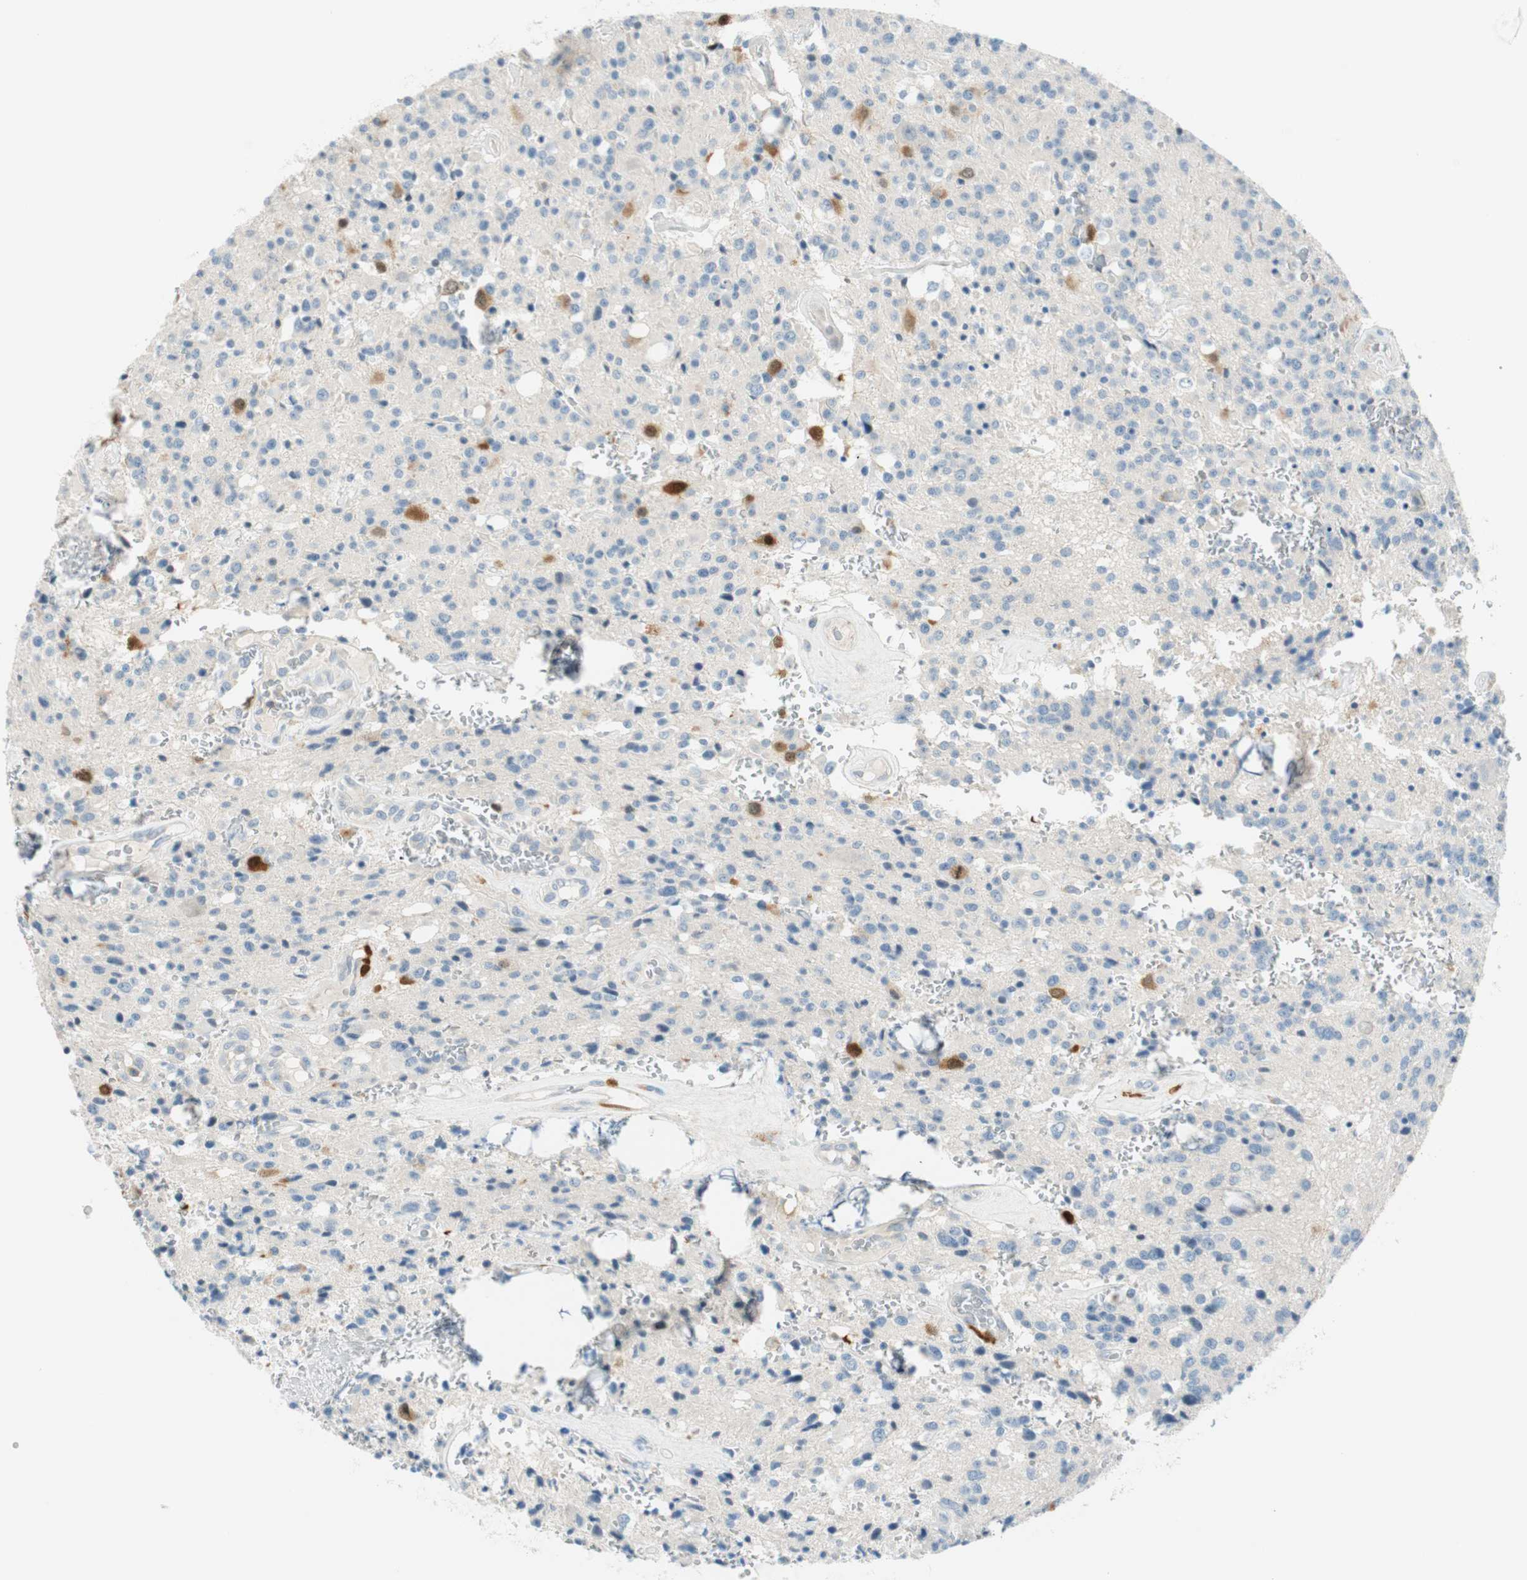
{"staining": {"intensity": "strong", "quantity": "<25%", "location": "cytoplasmic/membranous"}, "tissue": "glioma", "cell_type": "Tumor cells", "image_type": "cancer", "snomed": [{"axis": "morphology", "description": "Glioma, malignant, Low grade"}, {"axis": "topography", "description": "Brain"}], "caption": "DAB (3,3'-diaminobenzidine) immunohistochemical staining of human malignant glioma (low-grade) exhibits strong cytoplasmic/membranous protein positivity in about <25% of tumor cells.", "gene": "PTTG1", "patient": {"sex": "male", "age": 58}}